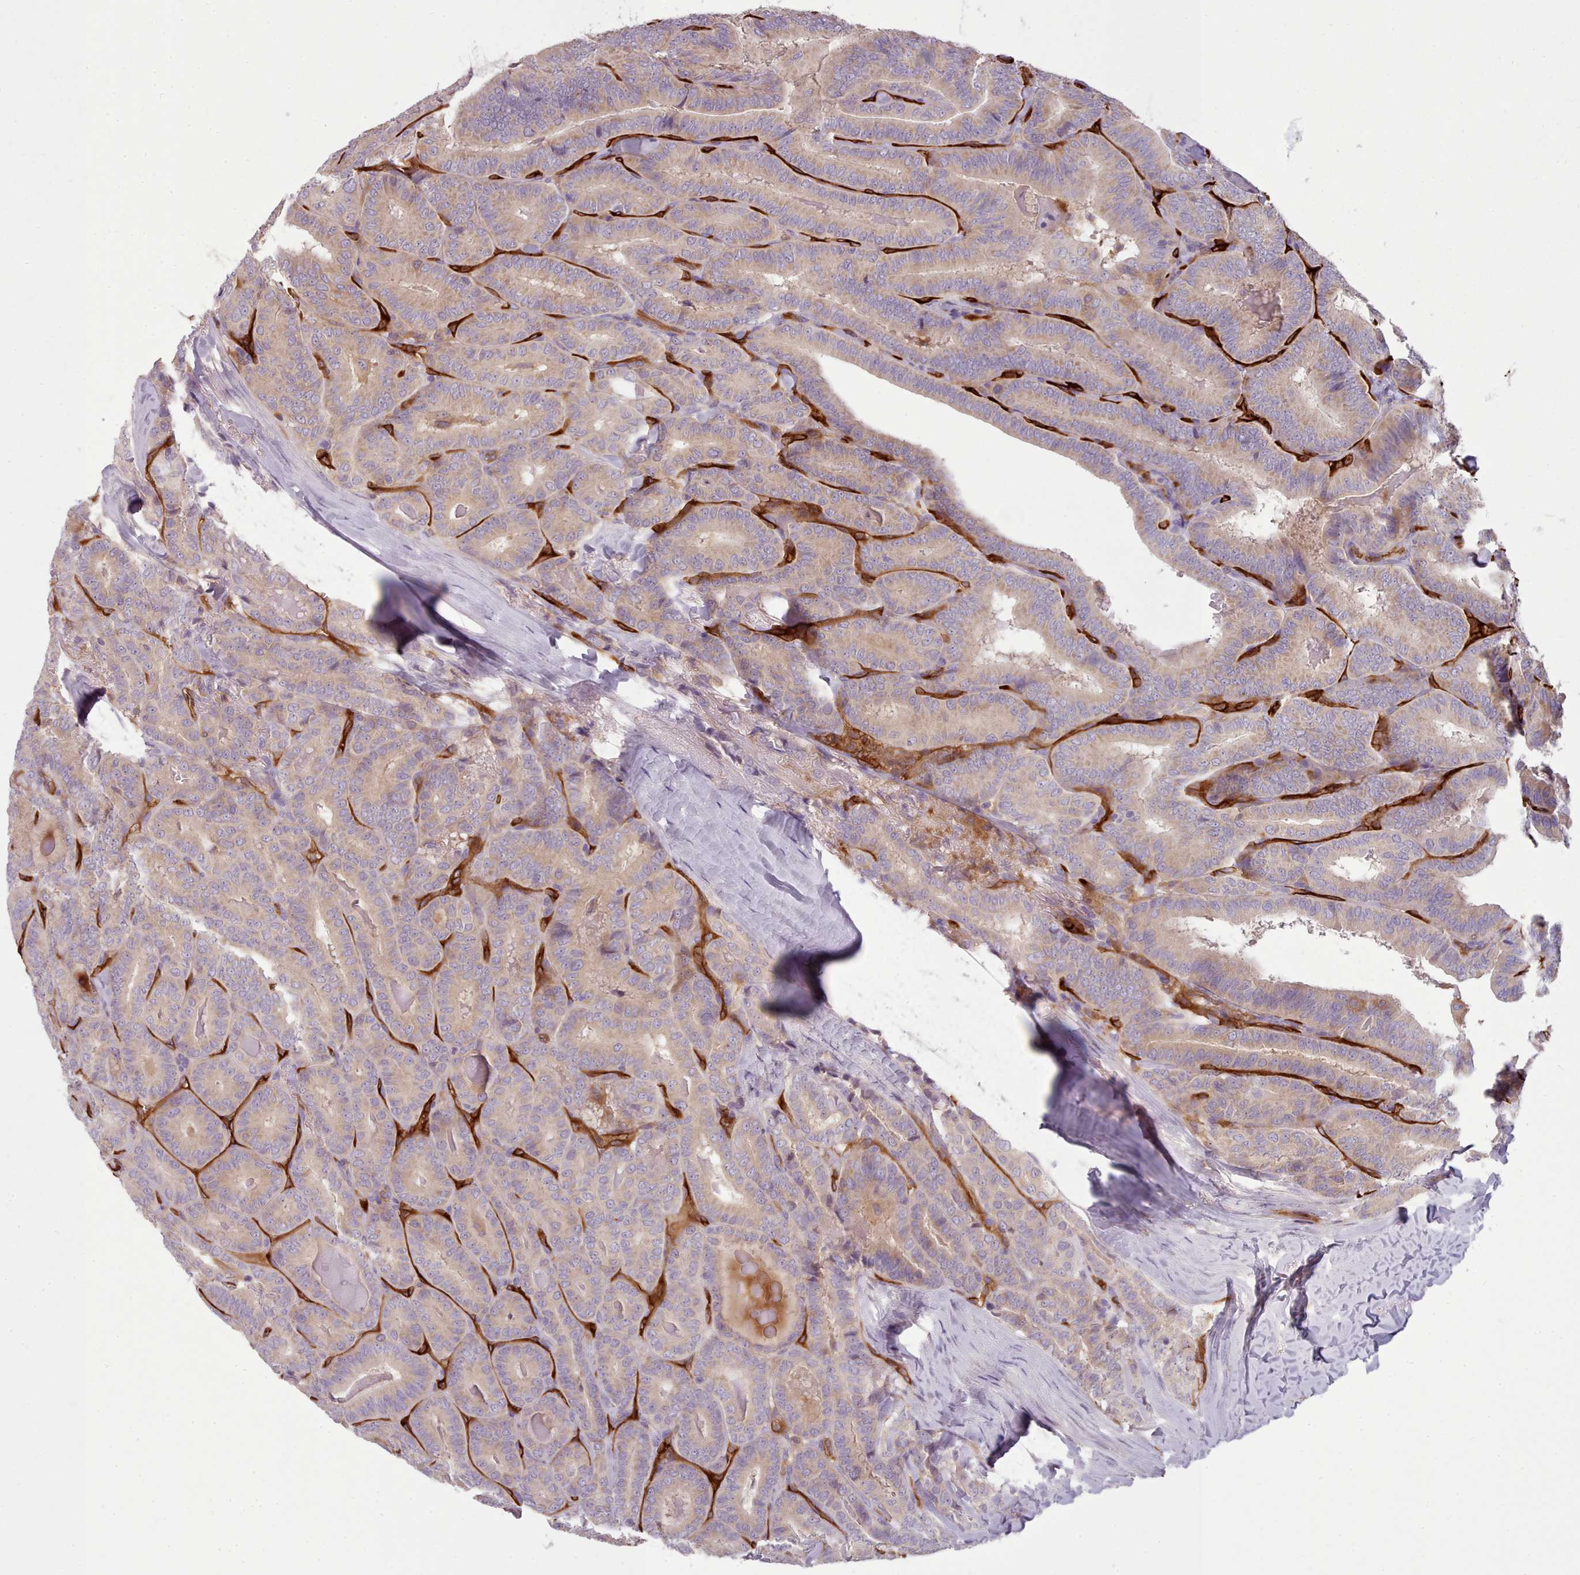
{"staining": {"intensity": "weak", "quantity": ">75%", "location": "cytoplasmic/membranous"}, "tissue": "thyroid cancer", "cell_type": "Tumor cells", "image_type": "cancer", "snomed": [{"axis": "morphology", "description": "Papillary adenocarcinoma, NOS"}, {"axis": "topography", "description": "Thyroid gland"}], "caption": "Immunohistochemistry (IHC) of papillary adenocarcinoma (thyroid) exhibits low levels of weak cytoplasmic/membranous positivity in about >75% of tumor cells. Nuclei are stained in blue.", "gene": "CD300LF", "patient": {"sex": "male", "age": 61}}